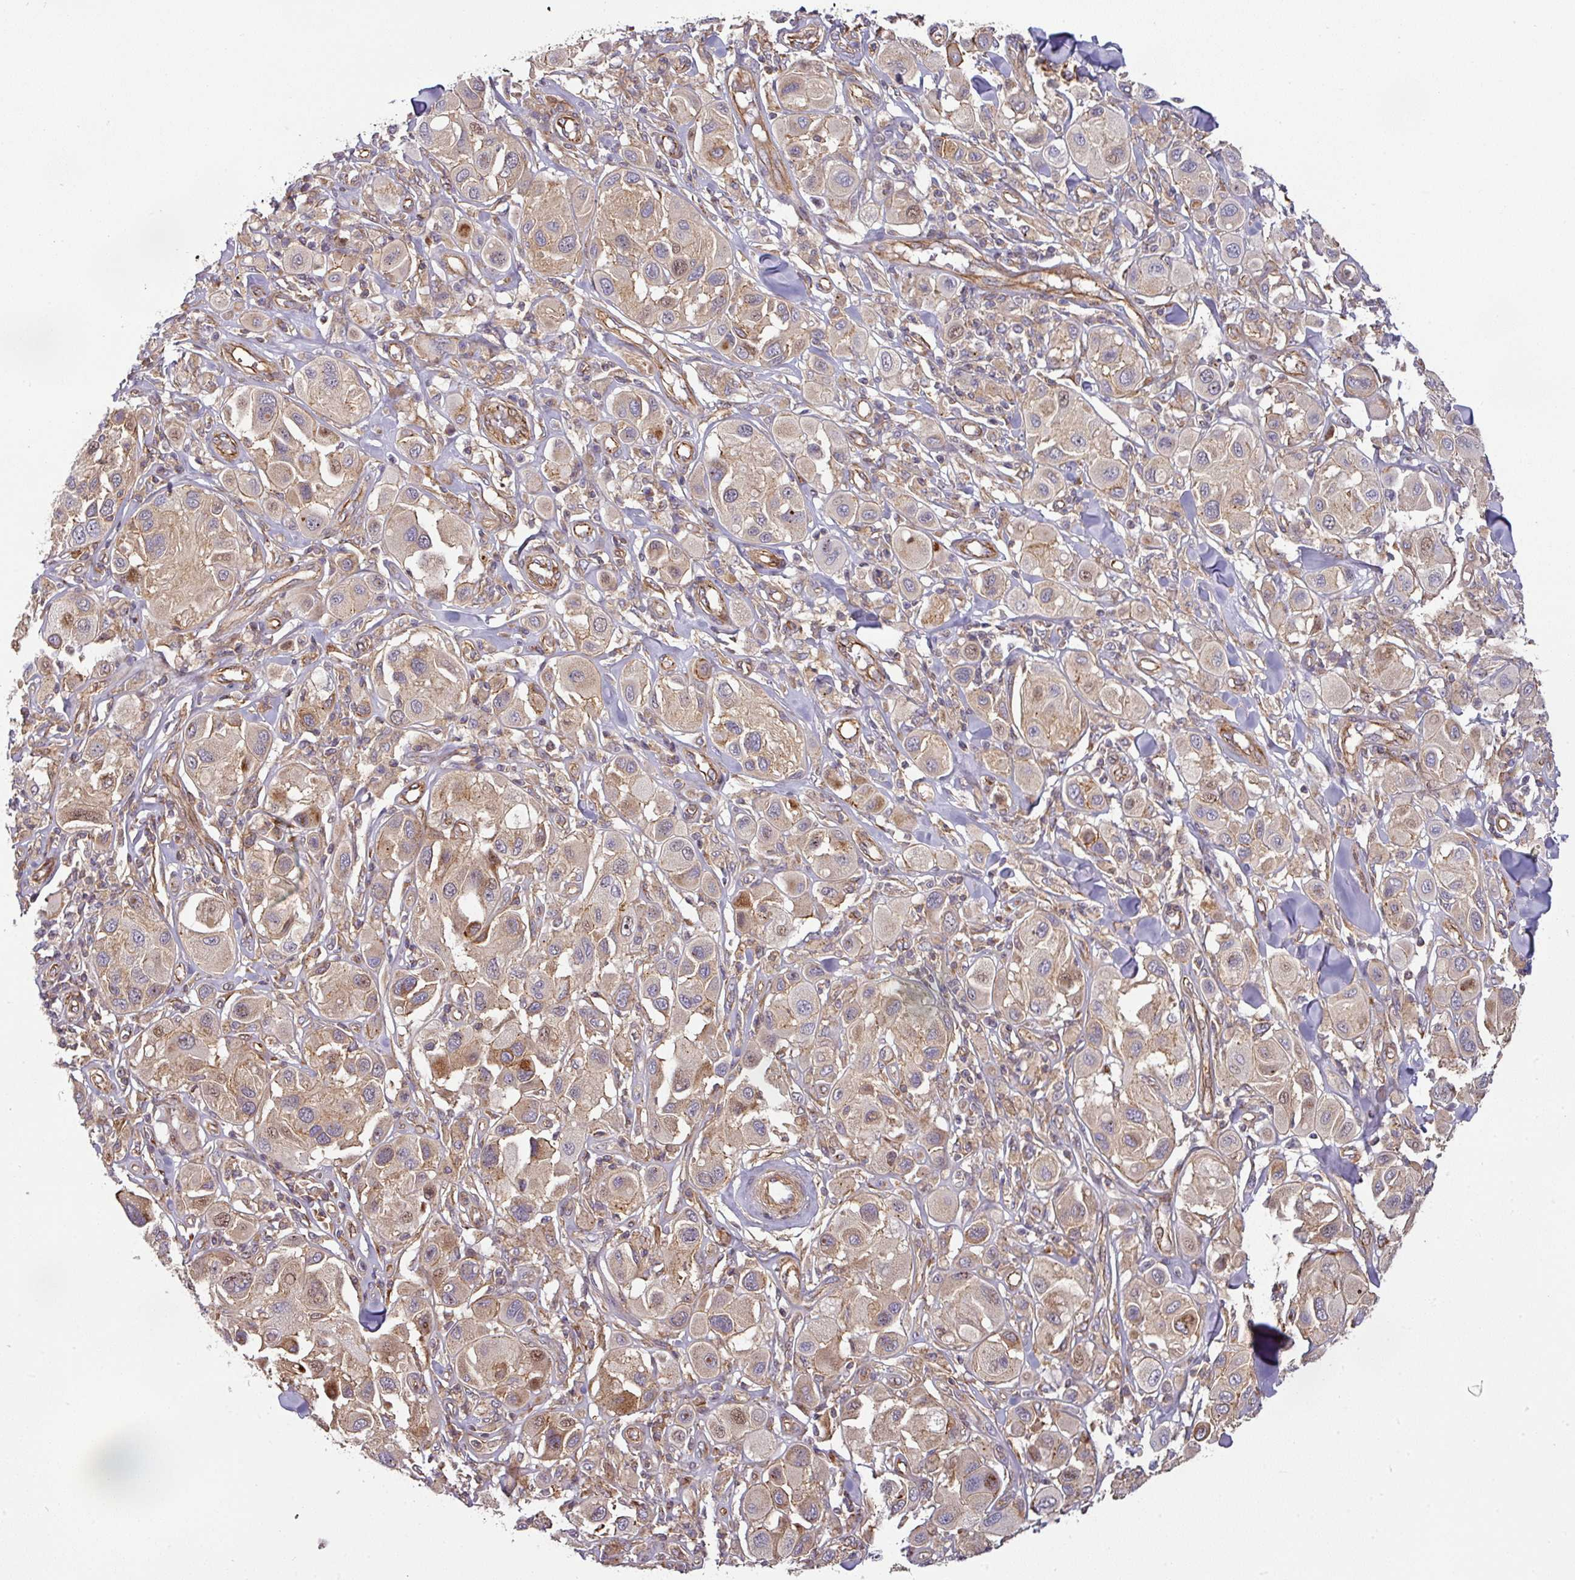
{"staining": {"intensity": "moderate", "quantity": "25%-75%", "location": "cytoplasmic/membranous,nuclear"}, "tissue": "melanoma", "cell_type": "Tumor cells", "image_type": "cancer", "snomed": [{"axis": "morphology", "description": "Malignant melanoma, Metastatic site"}, {"axis": "topography", "description": "Skin"}], "caption": "Protein expression analysis of human melanoma reveals moderate cytoplasmic/membranous and nuclear positivity in about 25%-75% of tumor cells.", "gene": "CASP2", "patient": {"sex": "male", "age": 41}}